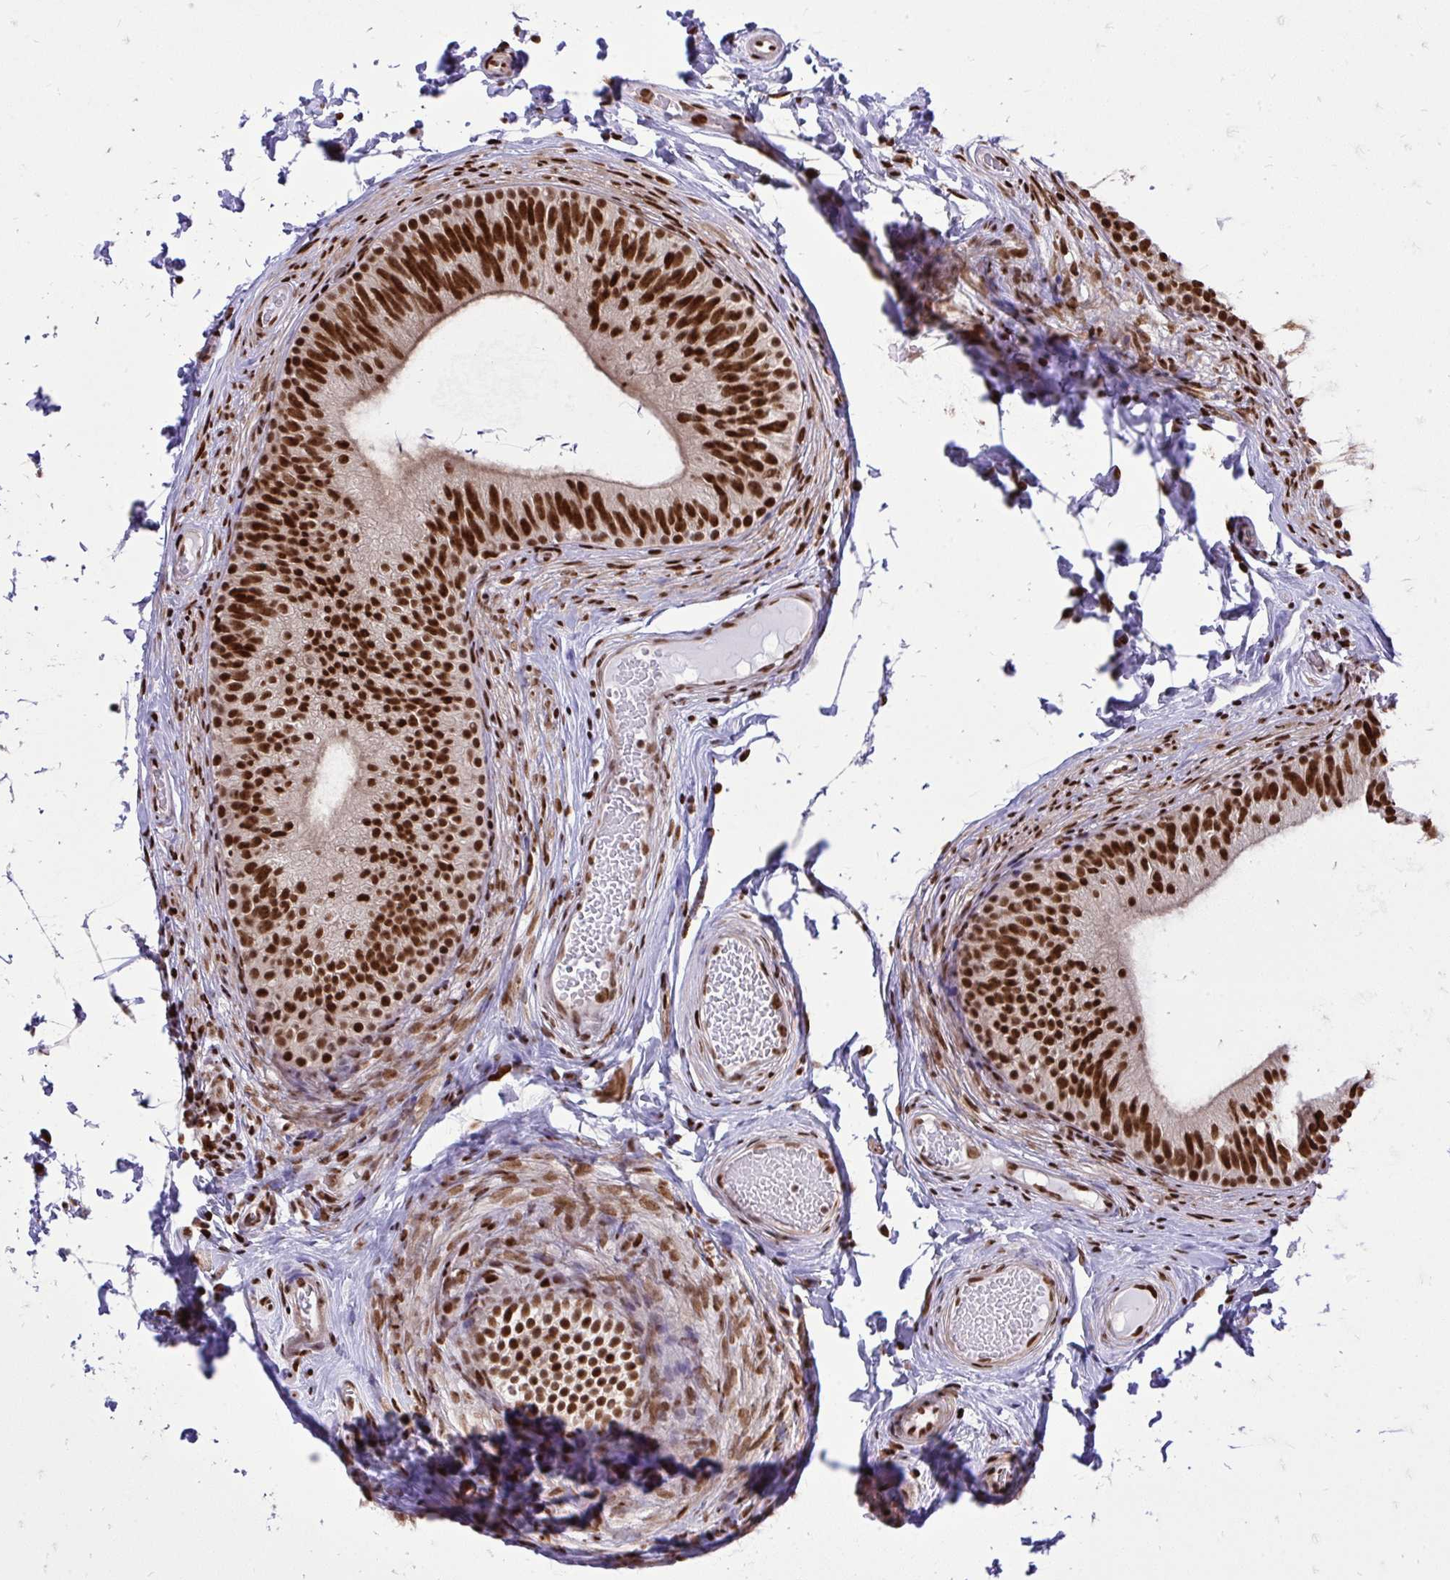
{"staining": {"intensity": "strong", "quantity": ">75%", "location": "cytoplasmic/membranous,nuclear"}, "tissue": "epididymis", "cell_type": "Glandular cells", "image_type": "normal", "snomed": [{"axis": "morphology", "description": "Normal tissue, NOS"}, {"axis": "topography", "description": "Epididymis, spermatic cord, NOS"}, {"axis": "topography", "description": "Epididymis"}, {"axis": "topography", "description": "Peripheral nerve tissue"}], "caption": "A micrograph showing strong cytoplasmic/membranous,nuclear positivity in about >75% of glandular cells in unremarkable epididymis, as visualized by brown immunohistochemical staining.", "gene": "TBL1Y", "patient": {"sex": "male", "age": 29}}